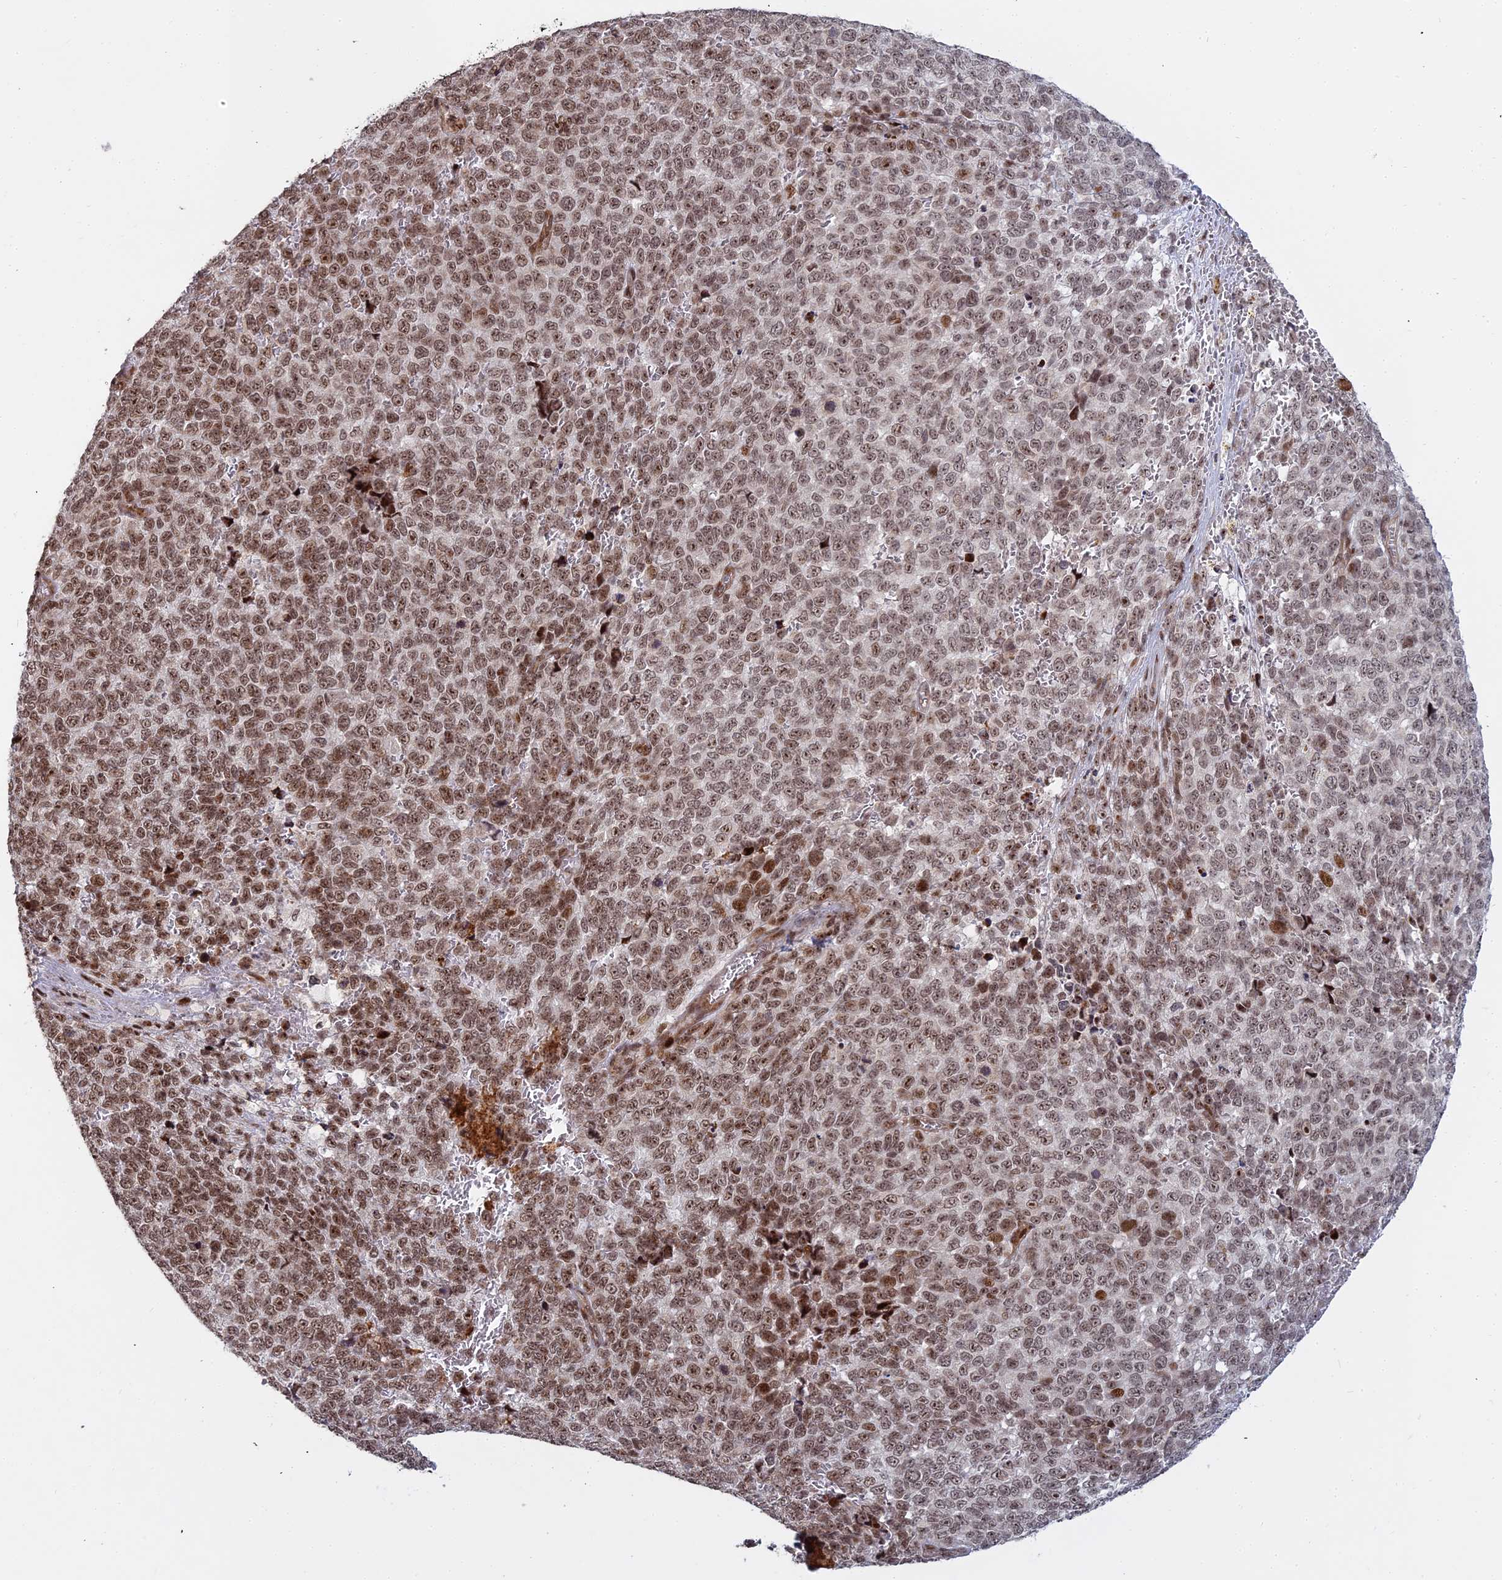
{"staining": {"intensity": "moderate", "quantity": ">75%", "location": "nuclear"}, "tissue": "melanoma", "cell_type": "Tumor cells", "image_type": "cancer", "snomed": [{"axis": "morphology", "description": "Malignant melanoma, NOS"}, {"axis": "topography", "description": "Nose, NOS"}], "caption": "Malignant melanoma stained with DAB (3,3'-diaminobenzidine) immunohistochemistry (IHC) reveals medium levels of moderate nuclear expression in approximately >75% of tumor cells. (IHC, brightfield microscopy, high magnification).", "gene": "ABCA2", "patient": {"sex": "female", "age": 48}}